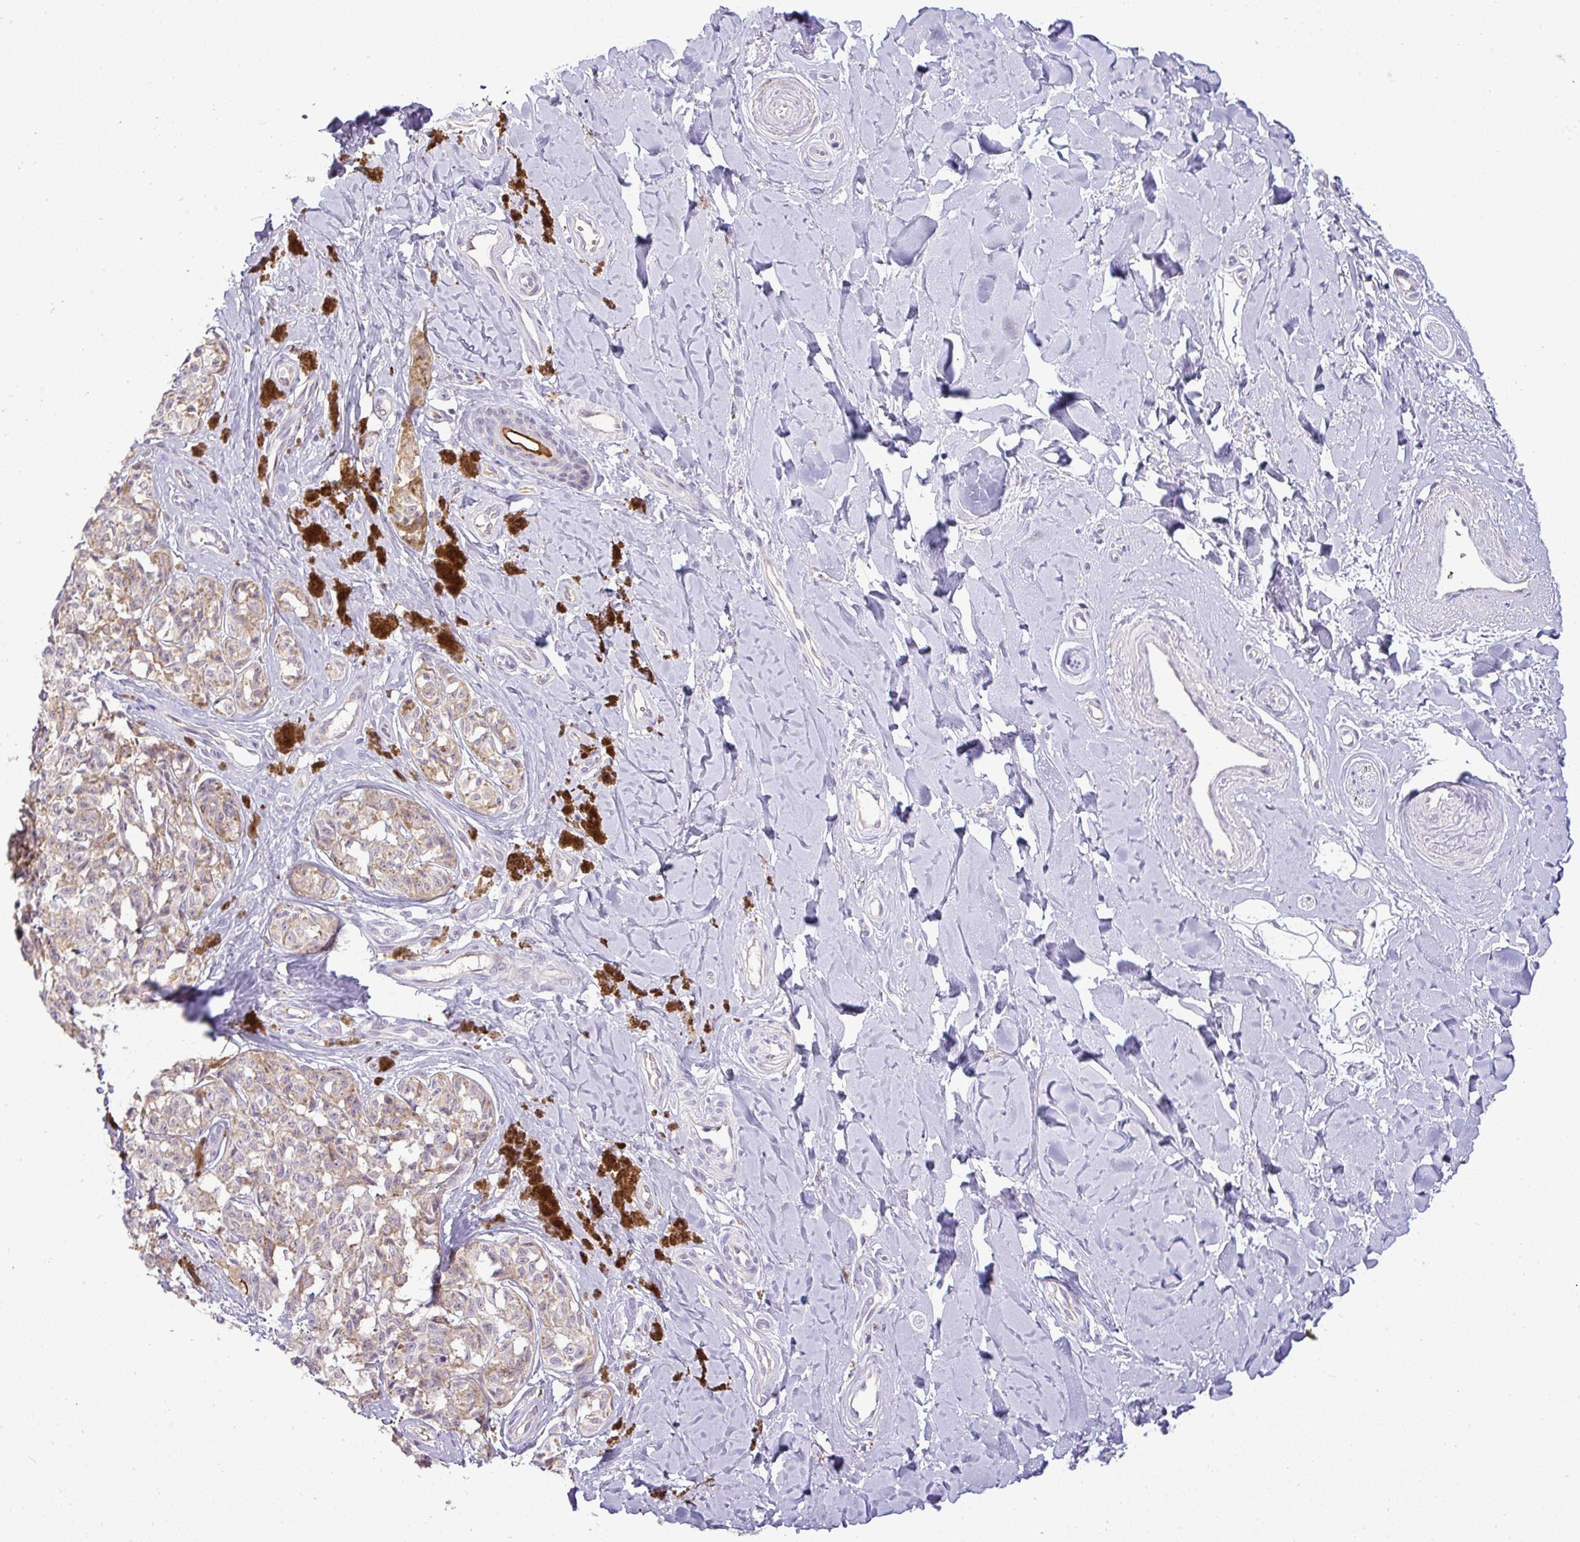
{"staining": {"intensity": "negative", "quantity": "none", "location": "none"}, "tissue": "melanoma", "cell_type": "Tumor cells", "image_type": "cancer", "snomed": [{"axis": "morphology", "description": "Malignant melanoma, NOS"}, {"axis": "topography", "description": "Skin"}], "caption": "Immunohistochemistry (IHC) of human melanoma displays no expression in tumor cells.", "gene": "APOM", "patient": {"sex": "female", "age": 65}}